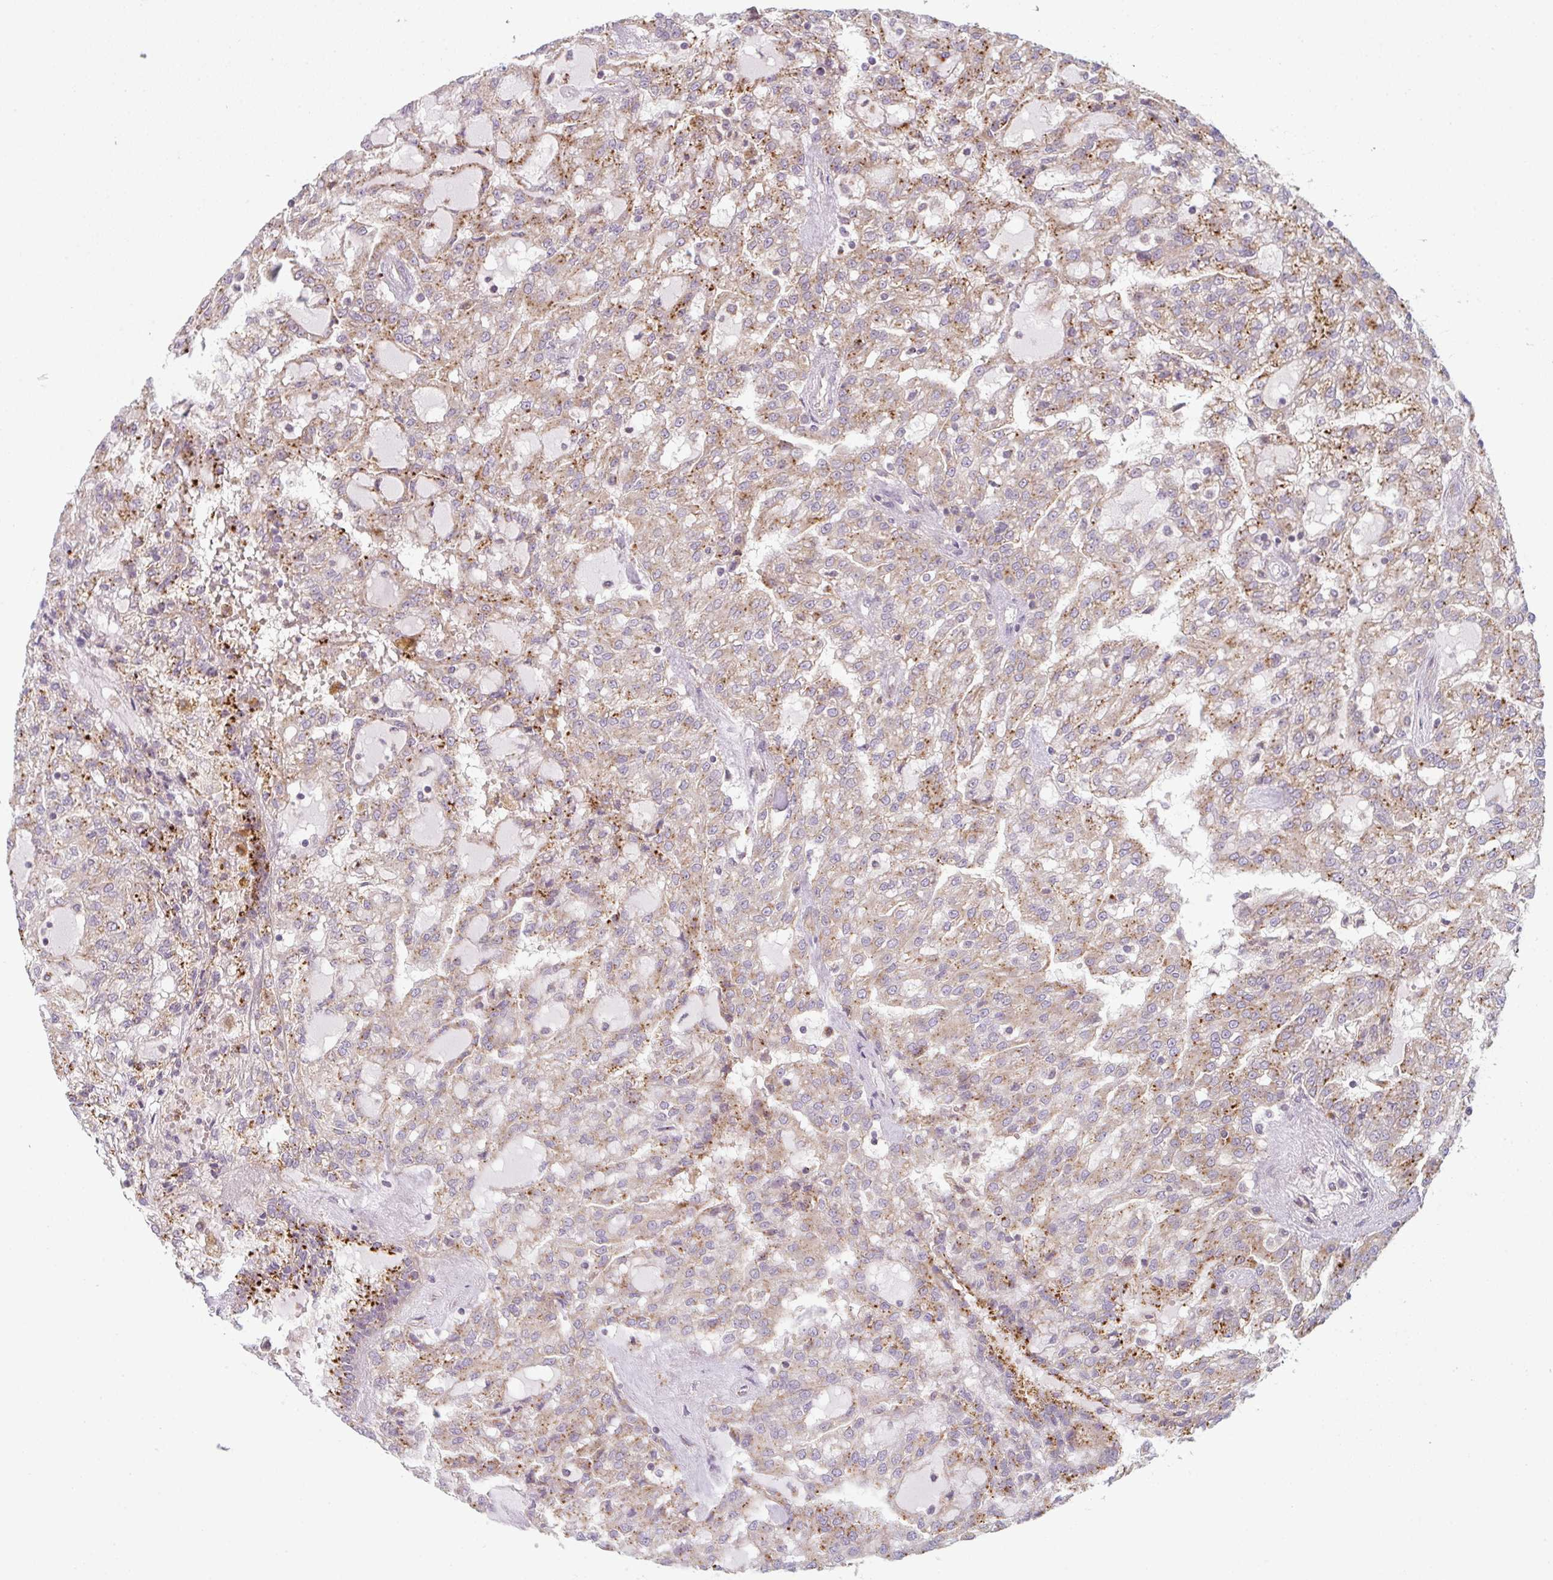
{"staining": {"intensity": "moderate", "quantity": ">75%", "location": "cytoplasmic/membranous"}, "tissue": "renal cancer", "cell_type": "Tumor cells", "image_type": "cancer", "snomed": [{"axis": "morphology", "description": "Adenocarcinoma, NOS"}, {"axis": "topography", "description": "Kidney"}], "caption": "Renal cancer stained for a protein (brown) shows moderate cytoplasmic/membranous positive positivity in approximately >75% of tumor cells.", "gene": "GVQW3", "patient": {"sex": "male", "age": 63}}